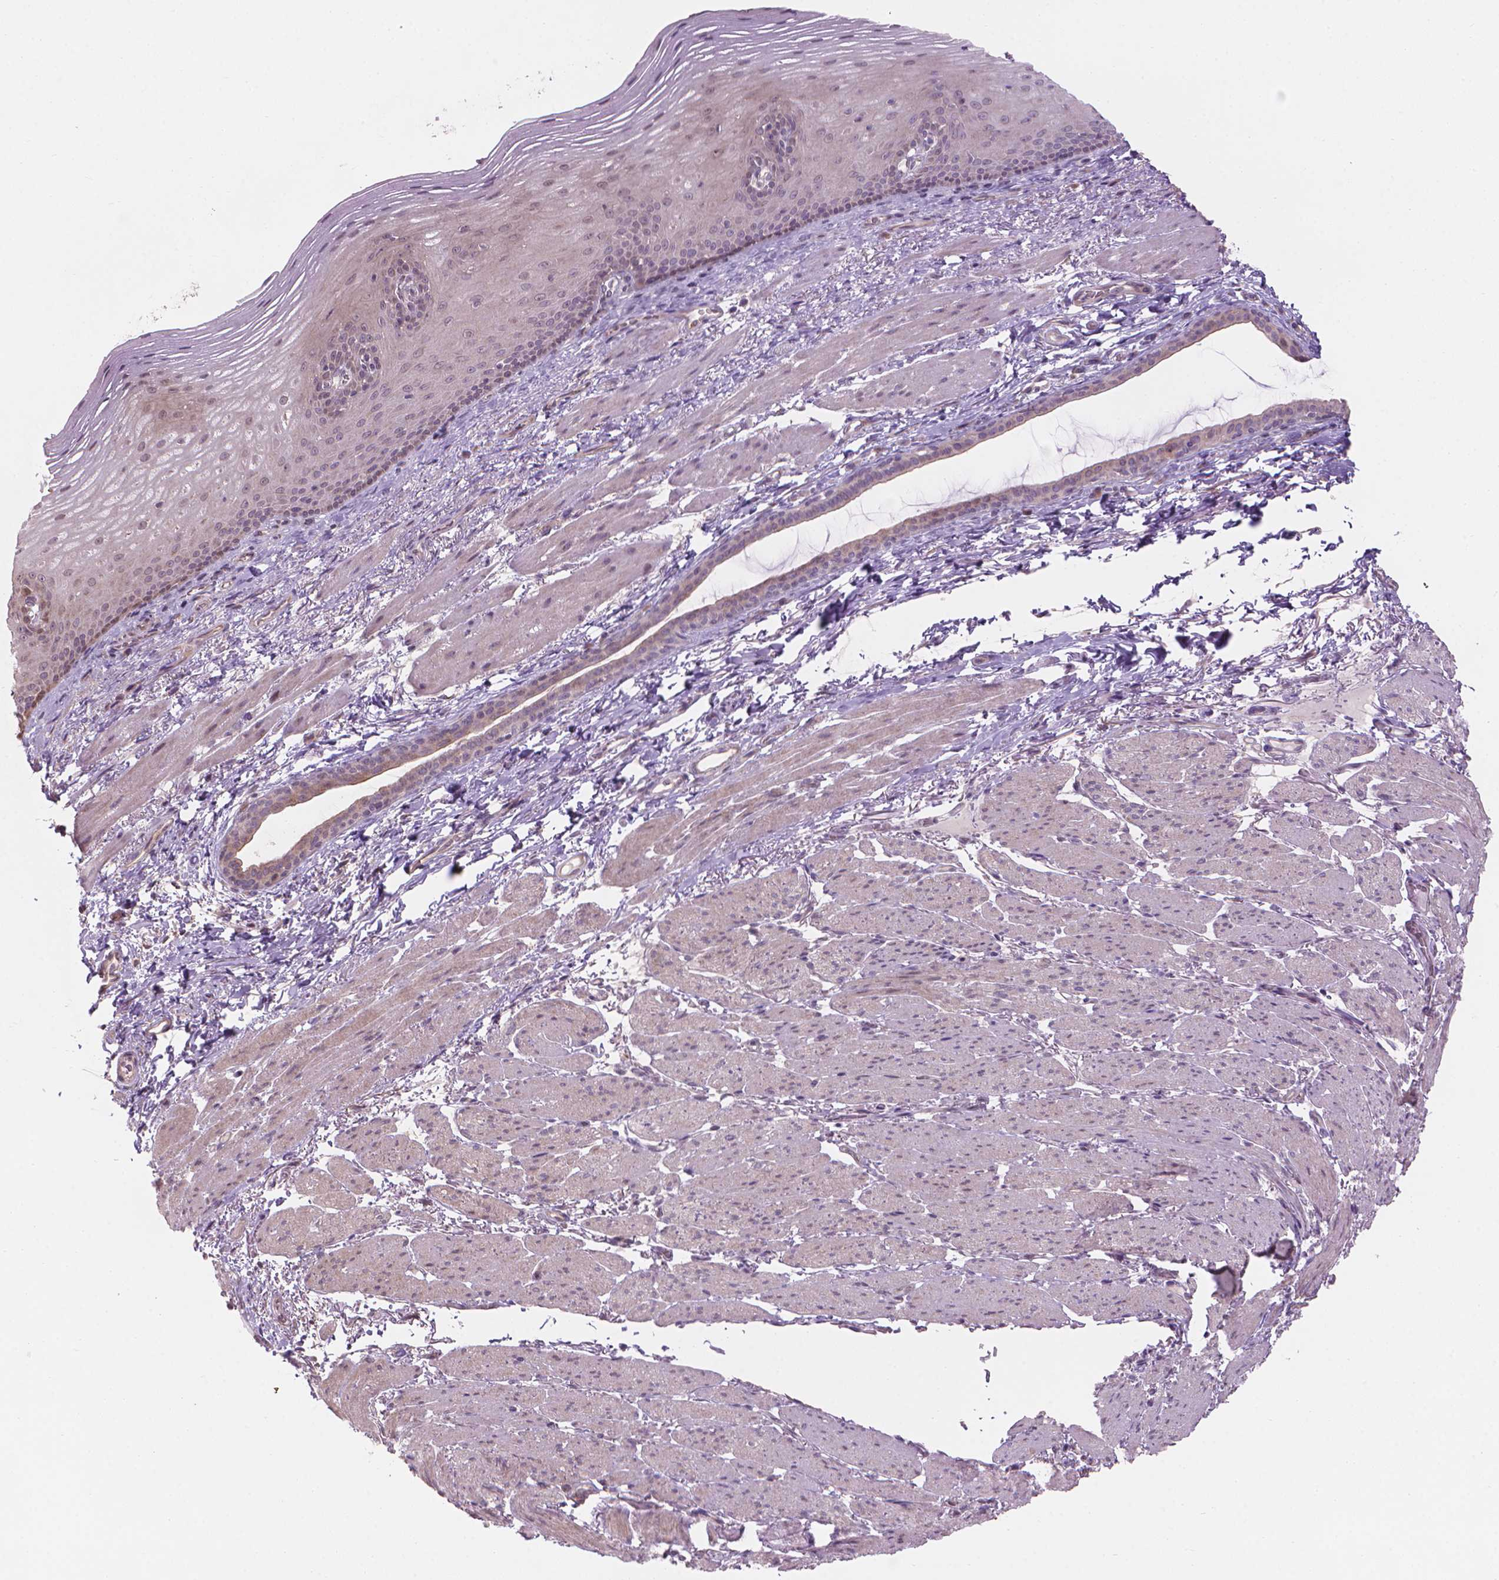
{"staining": {"intensity": "weak", "quantity": "<25%", "location": "nuclear"}, "tissue": "esophagus", "cell_type": "Squamous epithelial cells", "image_type": "normal", "snomed": [{"axis": "morphology", "description": "Normal tissue, NOS"}, {"axis": "topography", "description": "Esophagus"}], "caption": "There is no significant positivity in squamous epithelial cells of esophagus. (DAB immunohistochemistry visualized using brightfield microscopy, high magnification).", "gene": "IFFO1", "patient": {"sex": "male", "age": 76}}